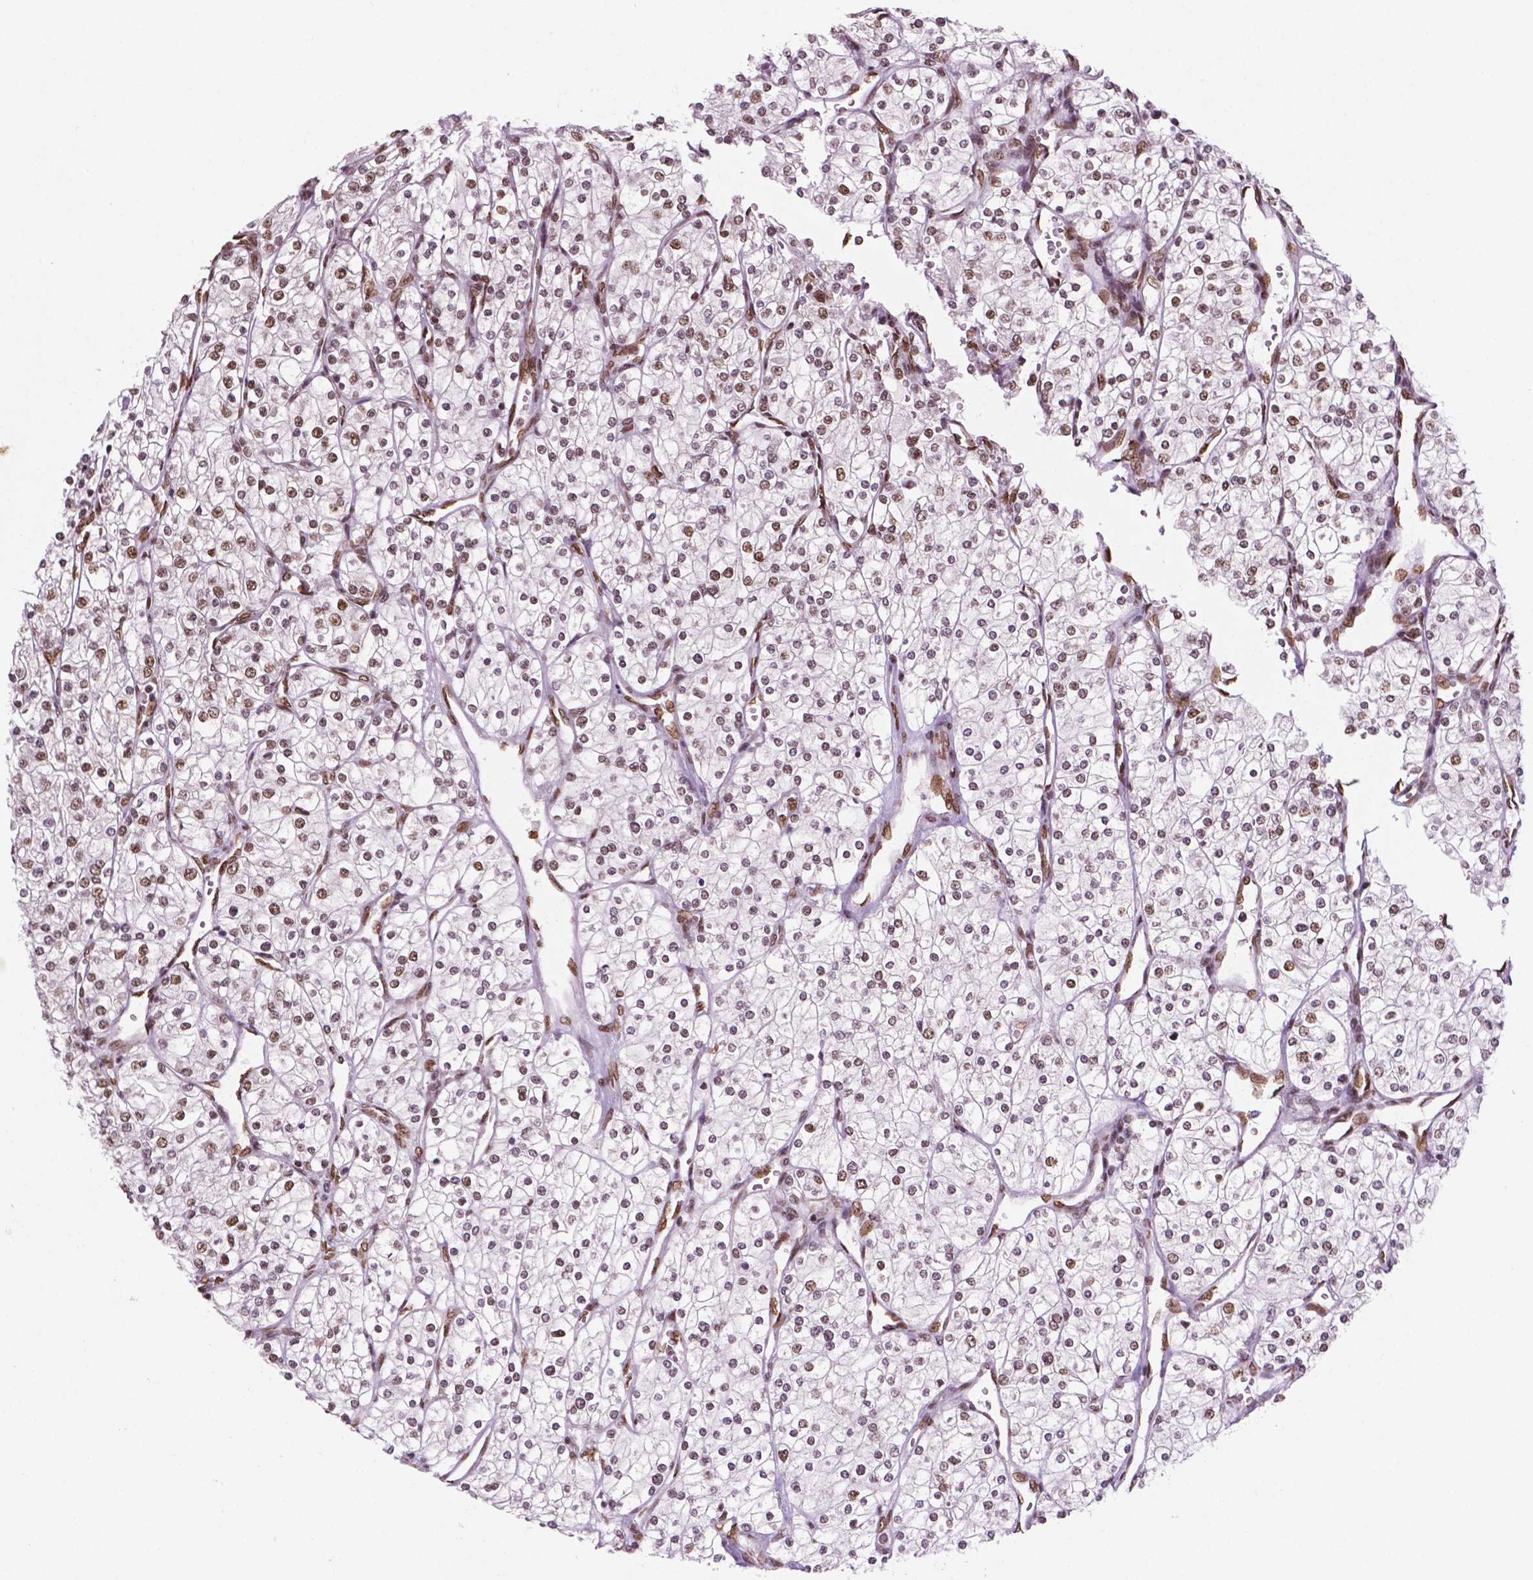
{"staining": {"intensity": "weak", "quantity": "<25%", "location": "nuclear"}, "tissue": "renal cancer", "cell_type": "Tumor cells", "image_type": "cancer", "snomed": [{"axis": "morphology", "description": "Adenocarcinoma, NOS"}, {"axis": "topography", "description": "Kidney"}], "caption": "The immunohistochemistry image has no significant expression in tumor cells of renal adenocarcinoma tissue.", "gene": "MLH1", "patient": {"sex": "male", "age": 80}}